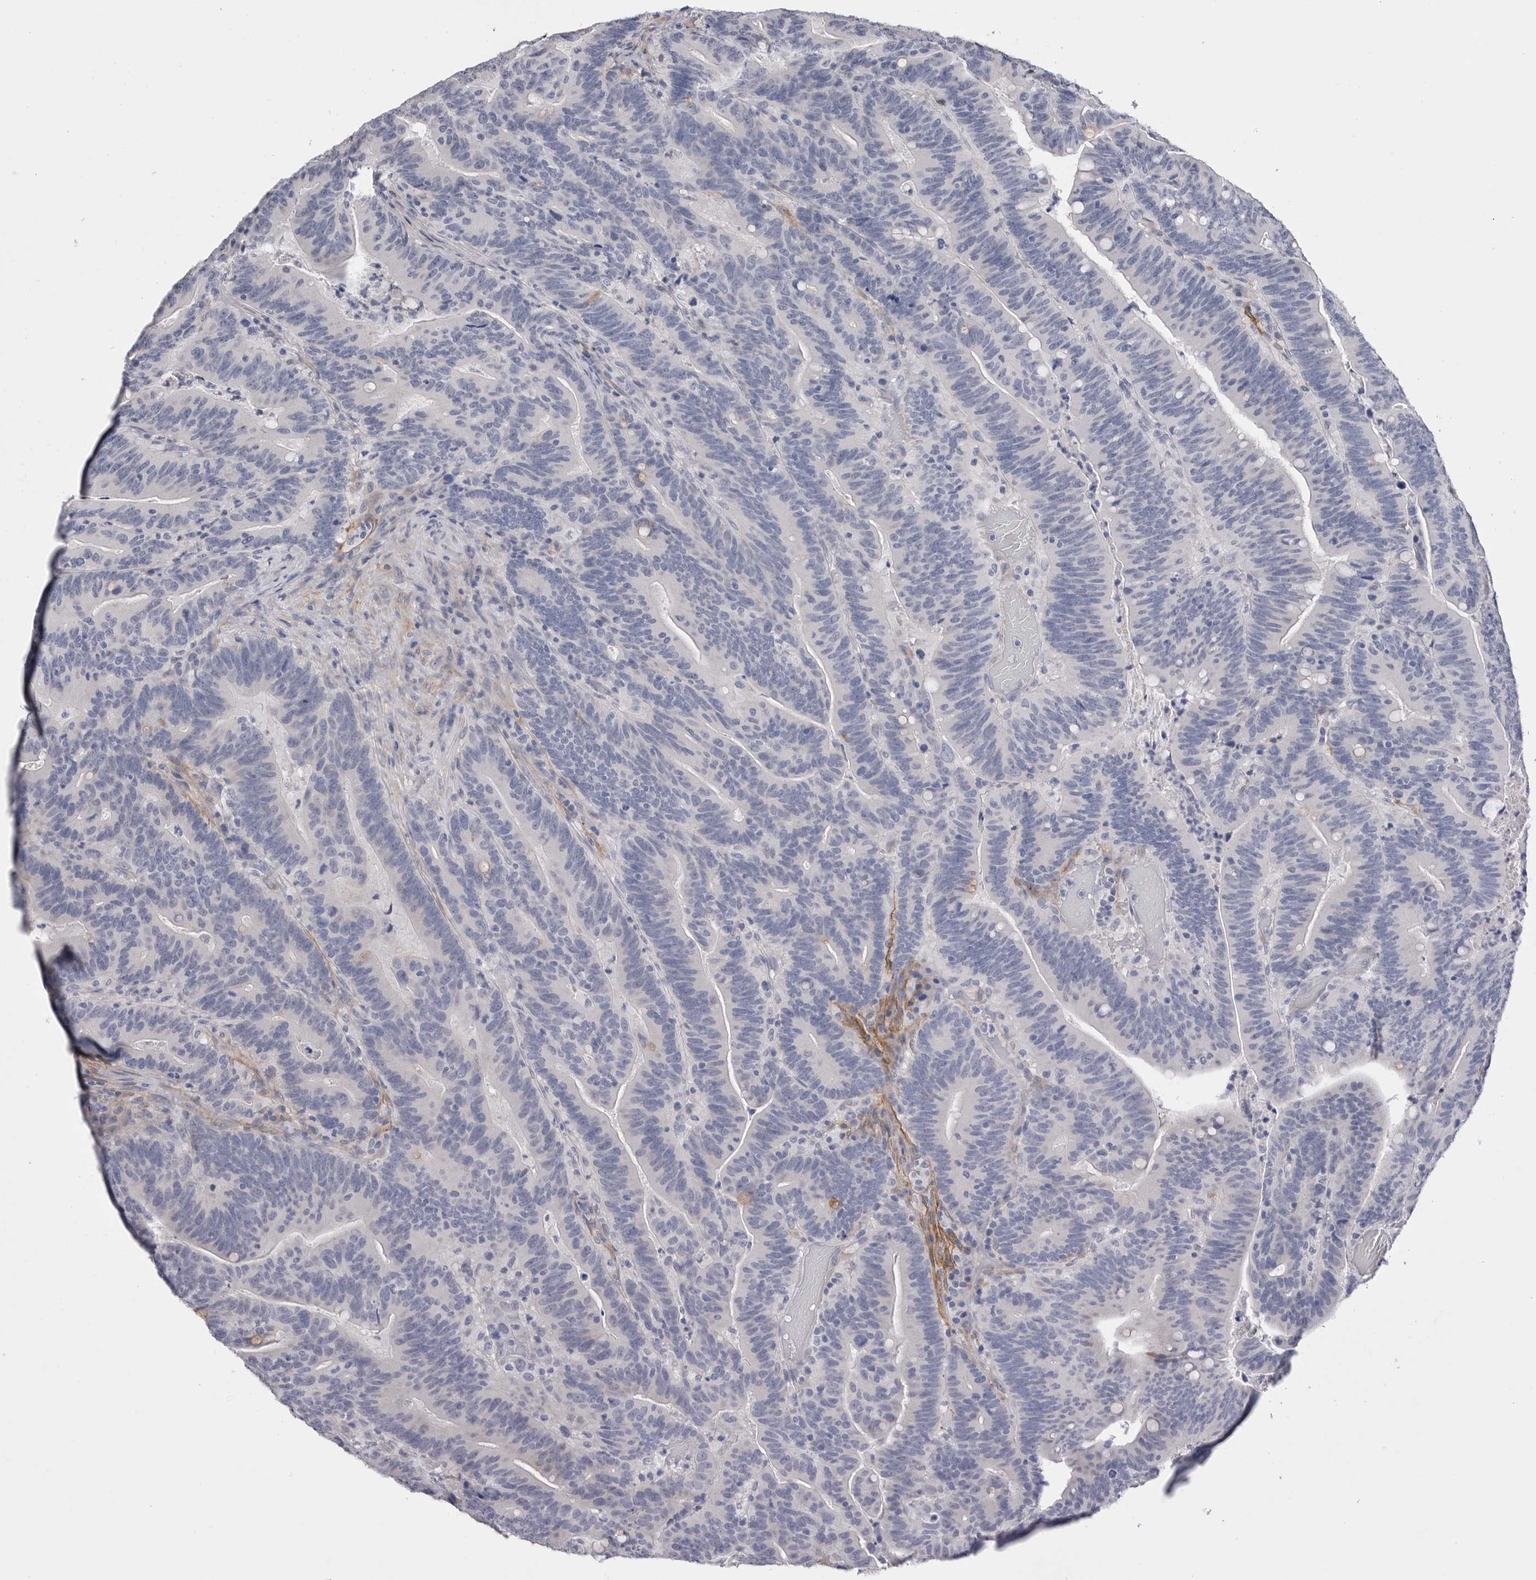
{"staining": {"intensity": "negative", "quantity": "none", "location": "none"}, "tissue": "colorectal cancer", "cell_type": "Tumor cells", "image_type": "cancer", "snomed": [{"axis": "morphology", "description": "Adenocarcinoma, NOS"}, {"axis": "topography", "description": "Colon"}], "caption": "This is an IHC photomicrograph of human colorectal cancer (adenocarcinoma). There is no positivity in tumor cells.", "gene": "AKAP12", "patient": {"sex": "female", "age": 66}}